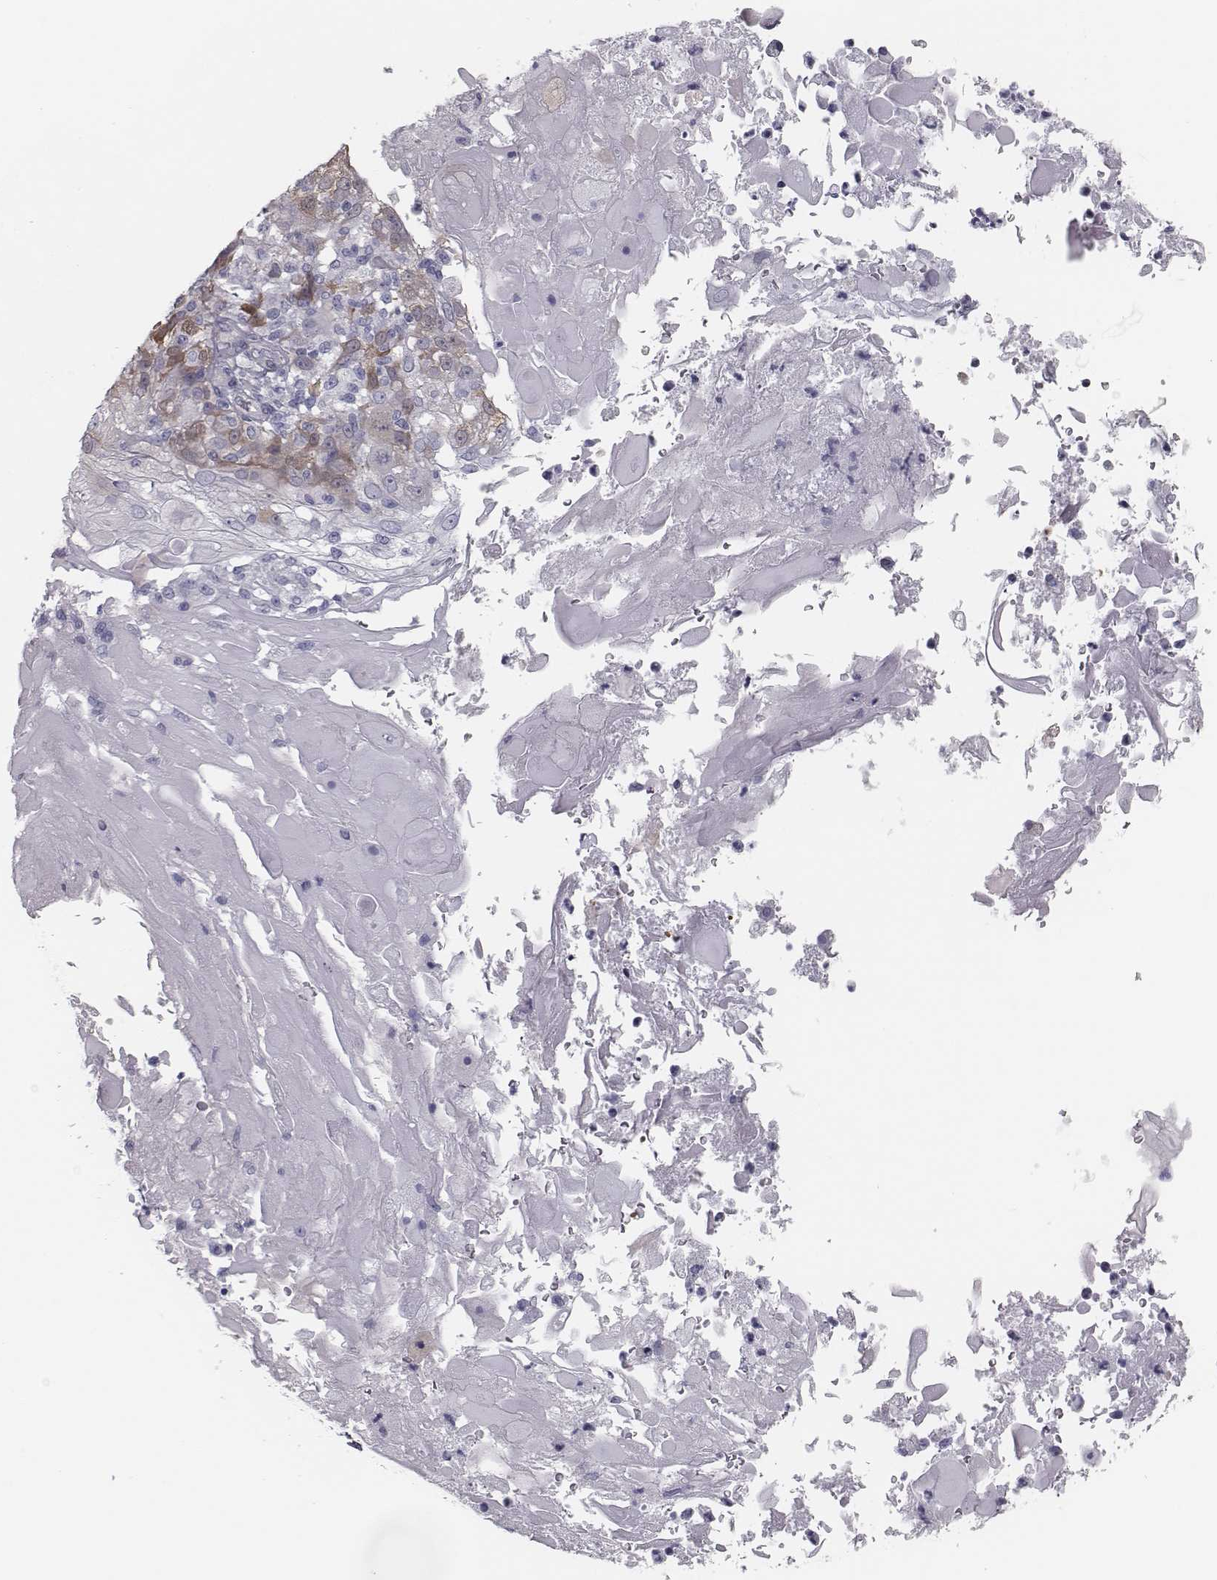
{"staining": {"intensity": "moderate", "quantity": "<25%", "location": "cytoplasmic/membranous"}, "tissue": "skin cancer", "cell_type": "Tumor cells", "image_type": "cancer", "snomed": [{"axis": "morphology", "description": "Normal tissue, NOS"}, {"axis": "morphology", "description": "Squamous cell carcinoma, NOS"}, {"axis": "topography", "description": "Skin"}], "caption": "Tumor cells exhibit low levels of moderate cytoplasmic/membranous staining in about <25% of cells in skin squamous cell carcinoma.", "gene": "ISYNA1", "patient": {"sex": "female", "age": 83}}